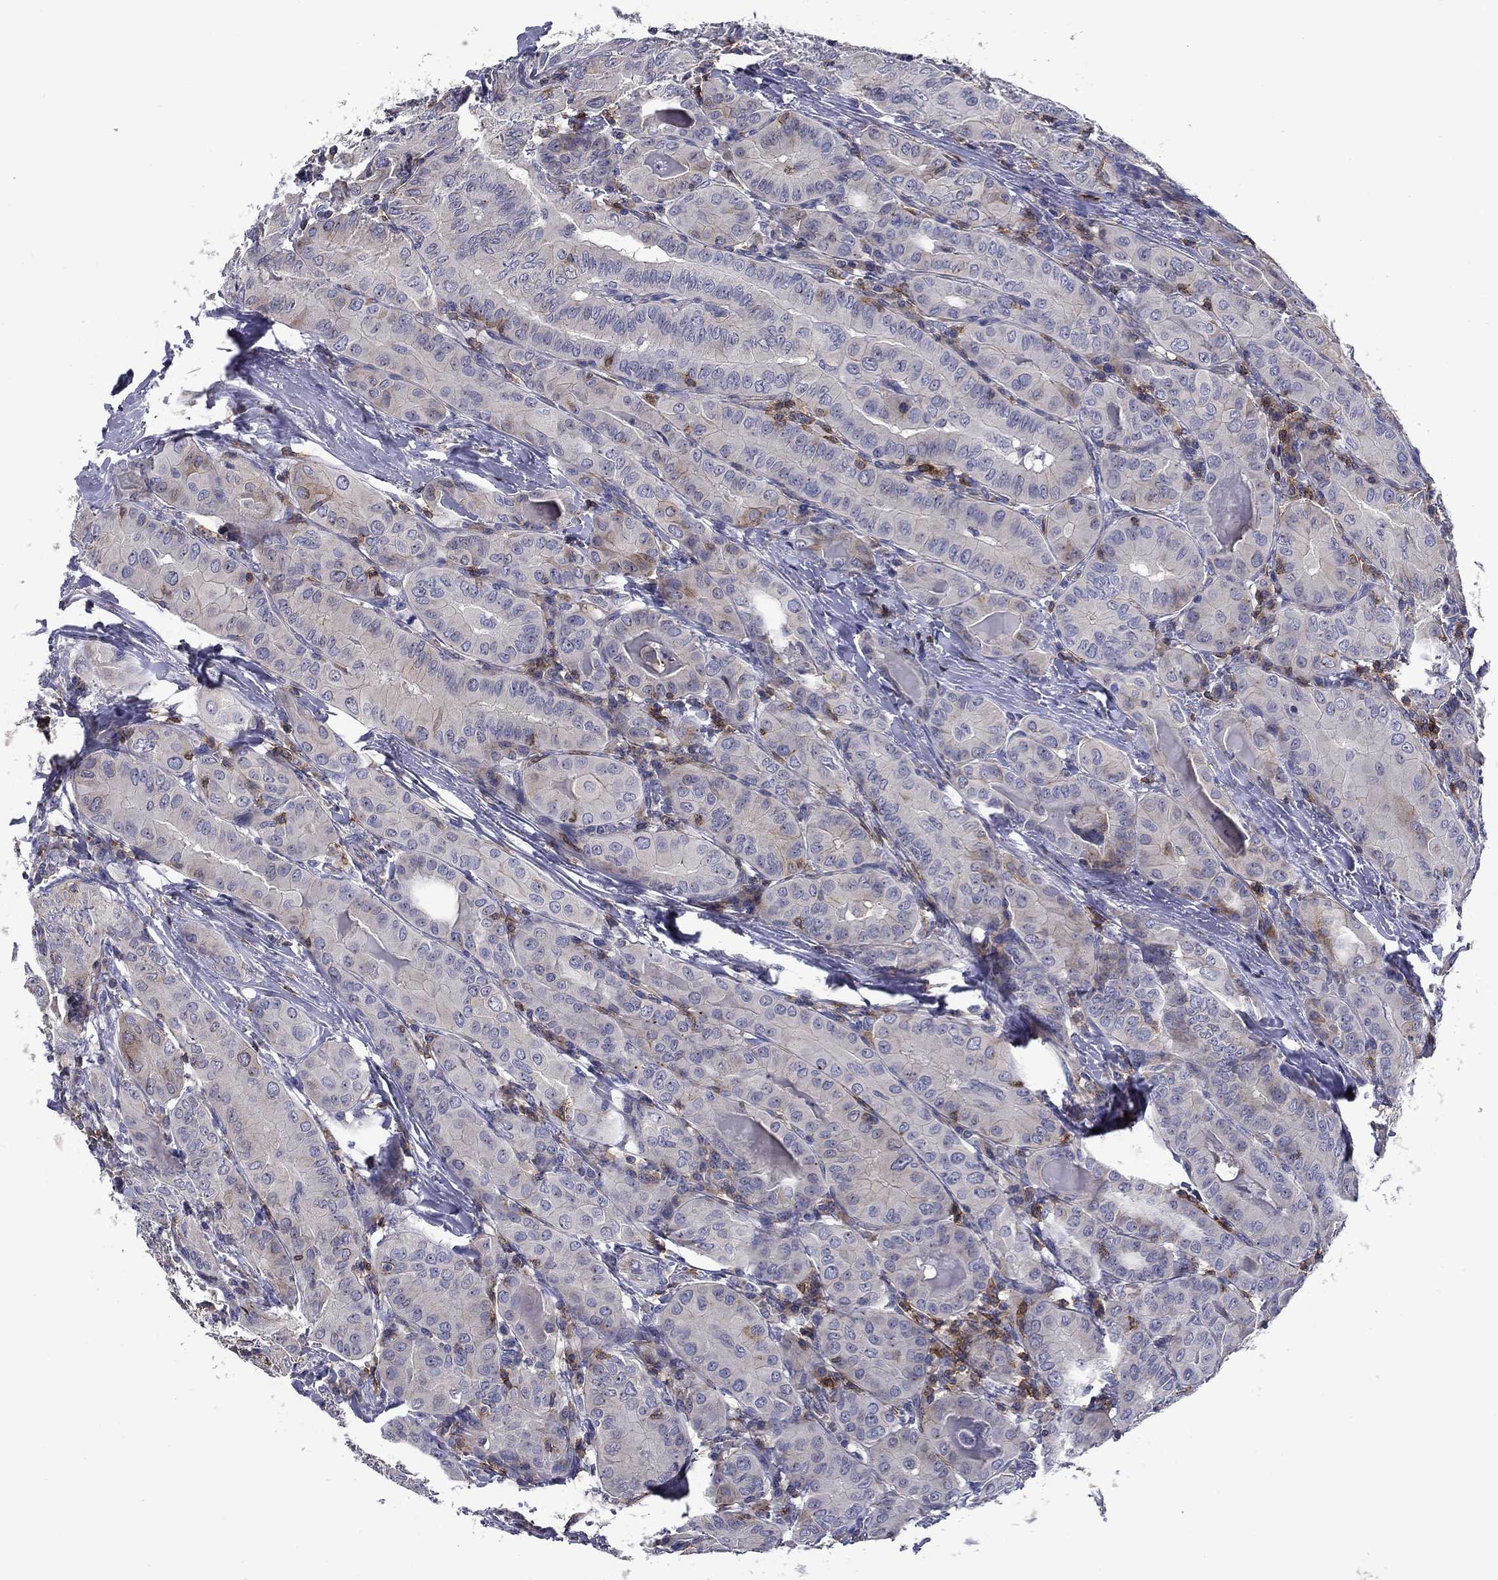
{"staining": {"intensity": "weak", "quantity": "<25%", "location": "cytoplasmic/membranous"}, "tissue": "thyroid cancer", "cell_type": "Tumor cells", "image_type": "cancer", "snomed": [{"axis": "morphology", "description": "Papillary adenocarcinoma, NOS"}, {"axis": "topography", "description": "Thyroid gland"}], "caption": "Immunohistochemistry (IHC) of human thyroid papillary adenocarcinoma shows no expression in tumor cells. Brightfield microscopy of immunohistochemistry (IHC) stained with DAB (brown) and hematoxylin (blue), captured at high magnification.", "gene": "SIT1", "patient": {"sex": "female", "age": 37}}